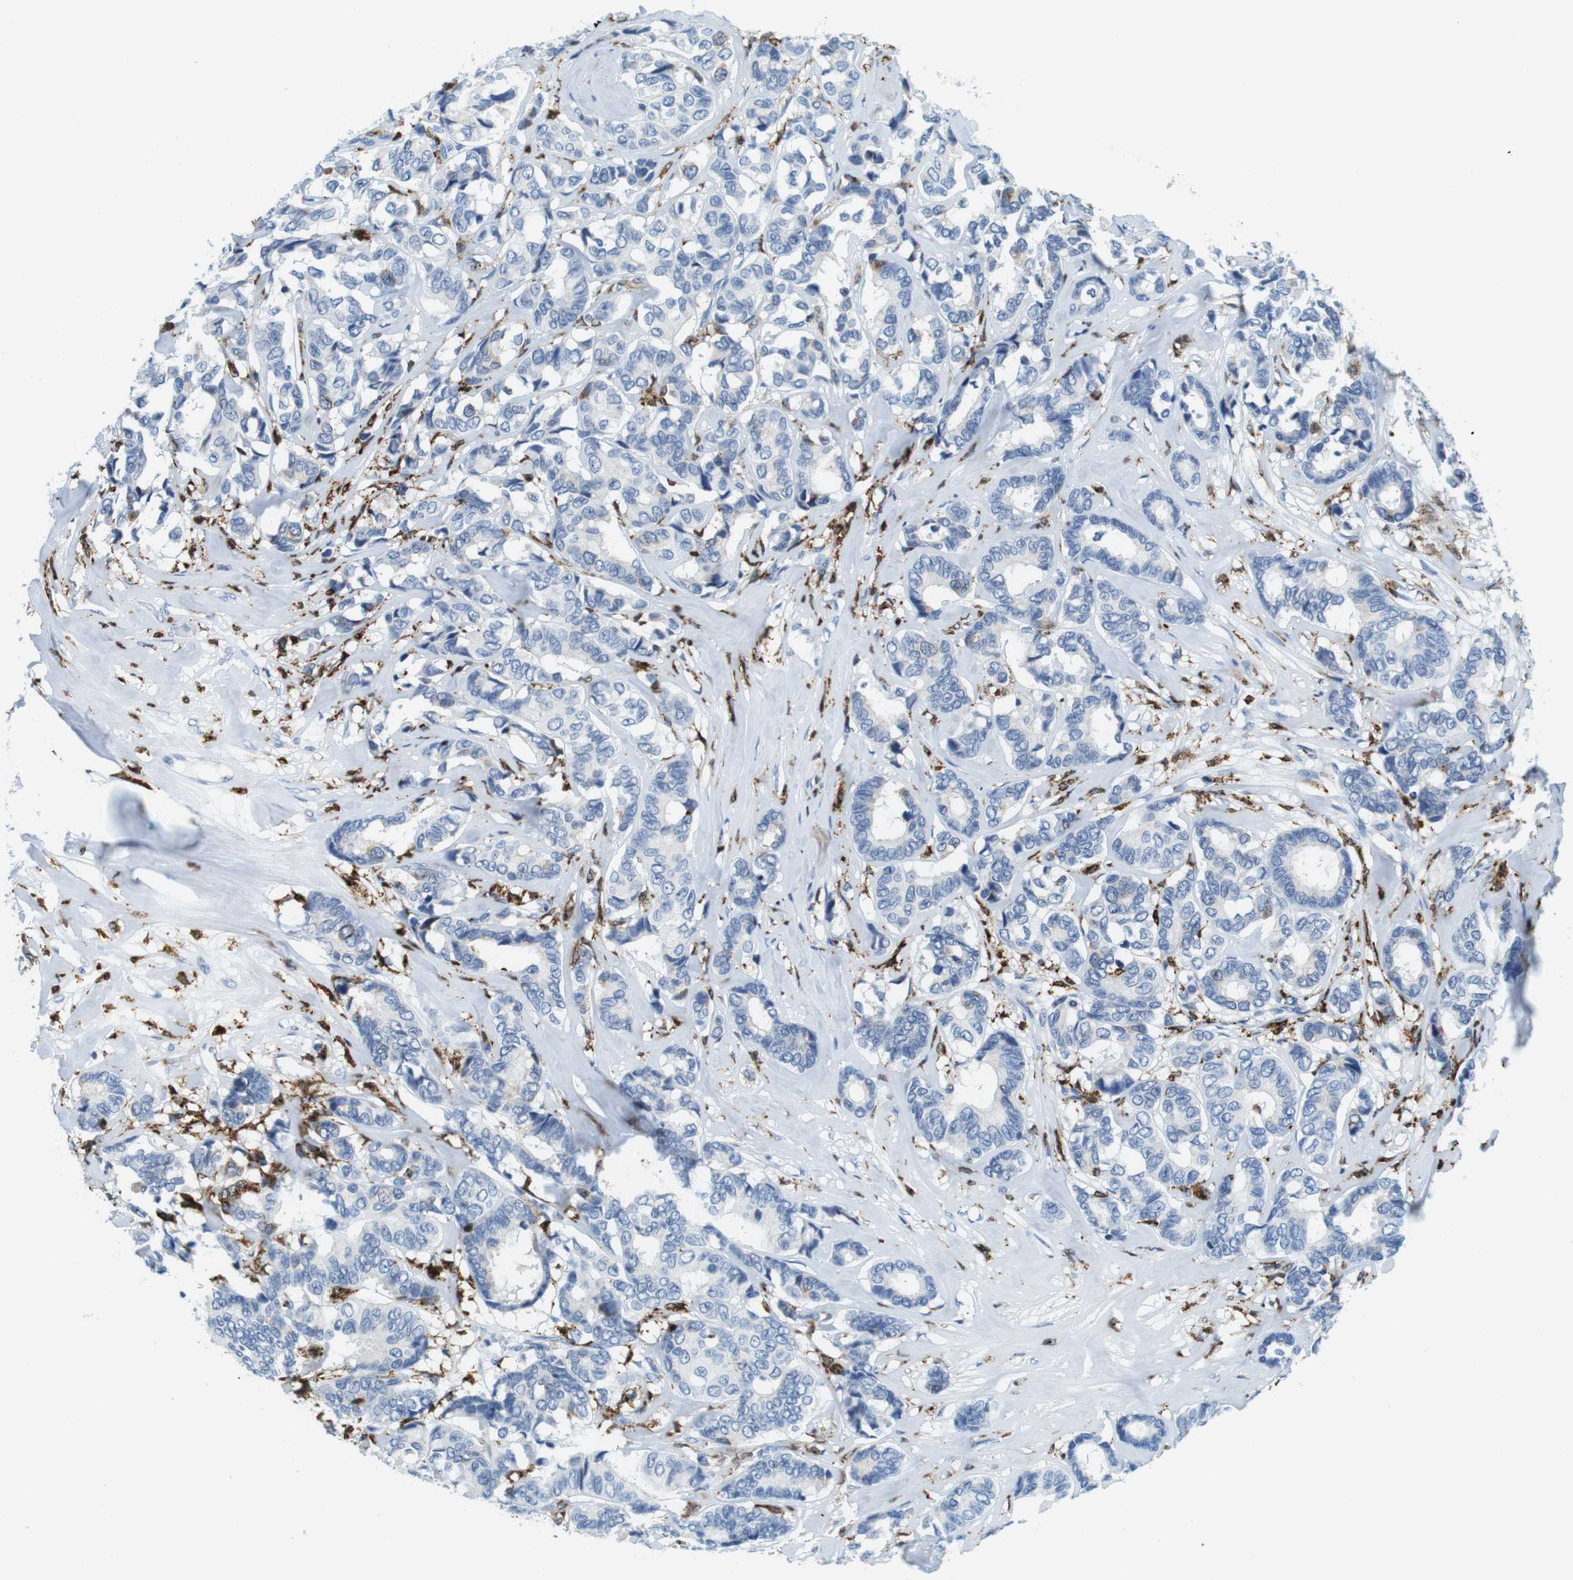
{"staining": {"intensity": "negative", "quantity": "none", "location": "none"}, "tissue": "breast cancer", "cell_type": "Tumor cells", "image_type": "cancer", "snomed": [{"axis": "morphology", "description": "Duct carcinoma"}, {"axis": "topography", "description": "Breast"}], "caption": "A micrograph of human breast cancer is negative for staining in tumor cells.", "gene": "CIITA", "patient": {"sex": "female", "age": 87}}